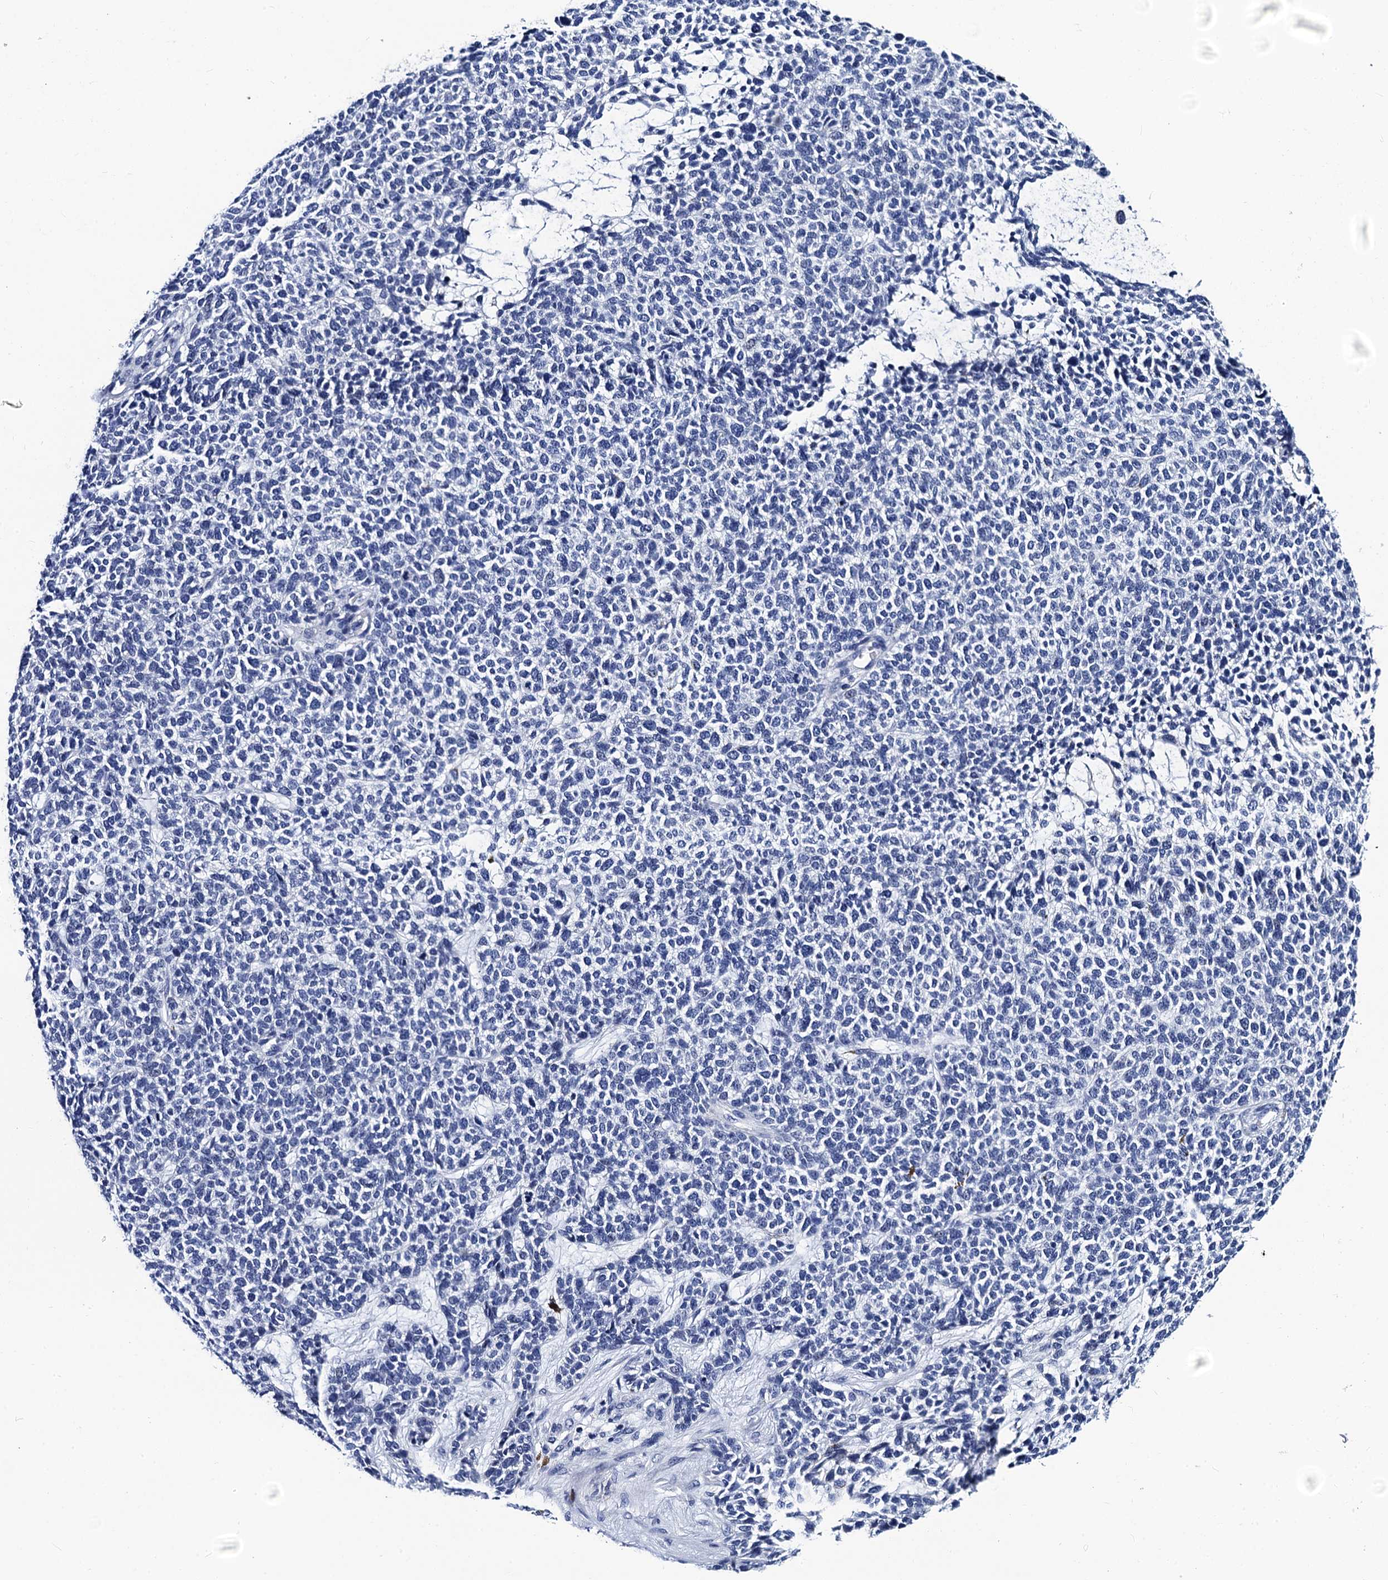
{"staining": {"intensity": "negative", "quantity": "none", "location": "none"}, "tissue": "skin cancer", "cell_type": "Tumor cells", "image_type": "cancer", "snomed": [{"axis": "morphology", "description": "Basal cell carcinoma"}, {"axis": "topography", "description": "Skin"}], "caption": "Immunohistochemistry of human basal cell carcinoma (skin) reveals no expression in tumor cells.", "gene": "LRRC30", "patient": {"sex": "female", "age": 84}}